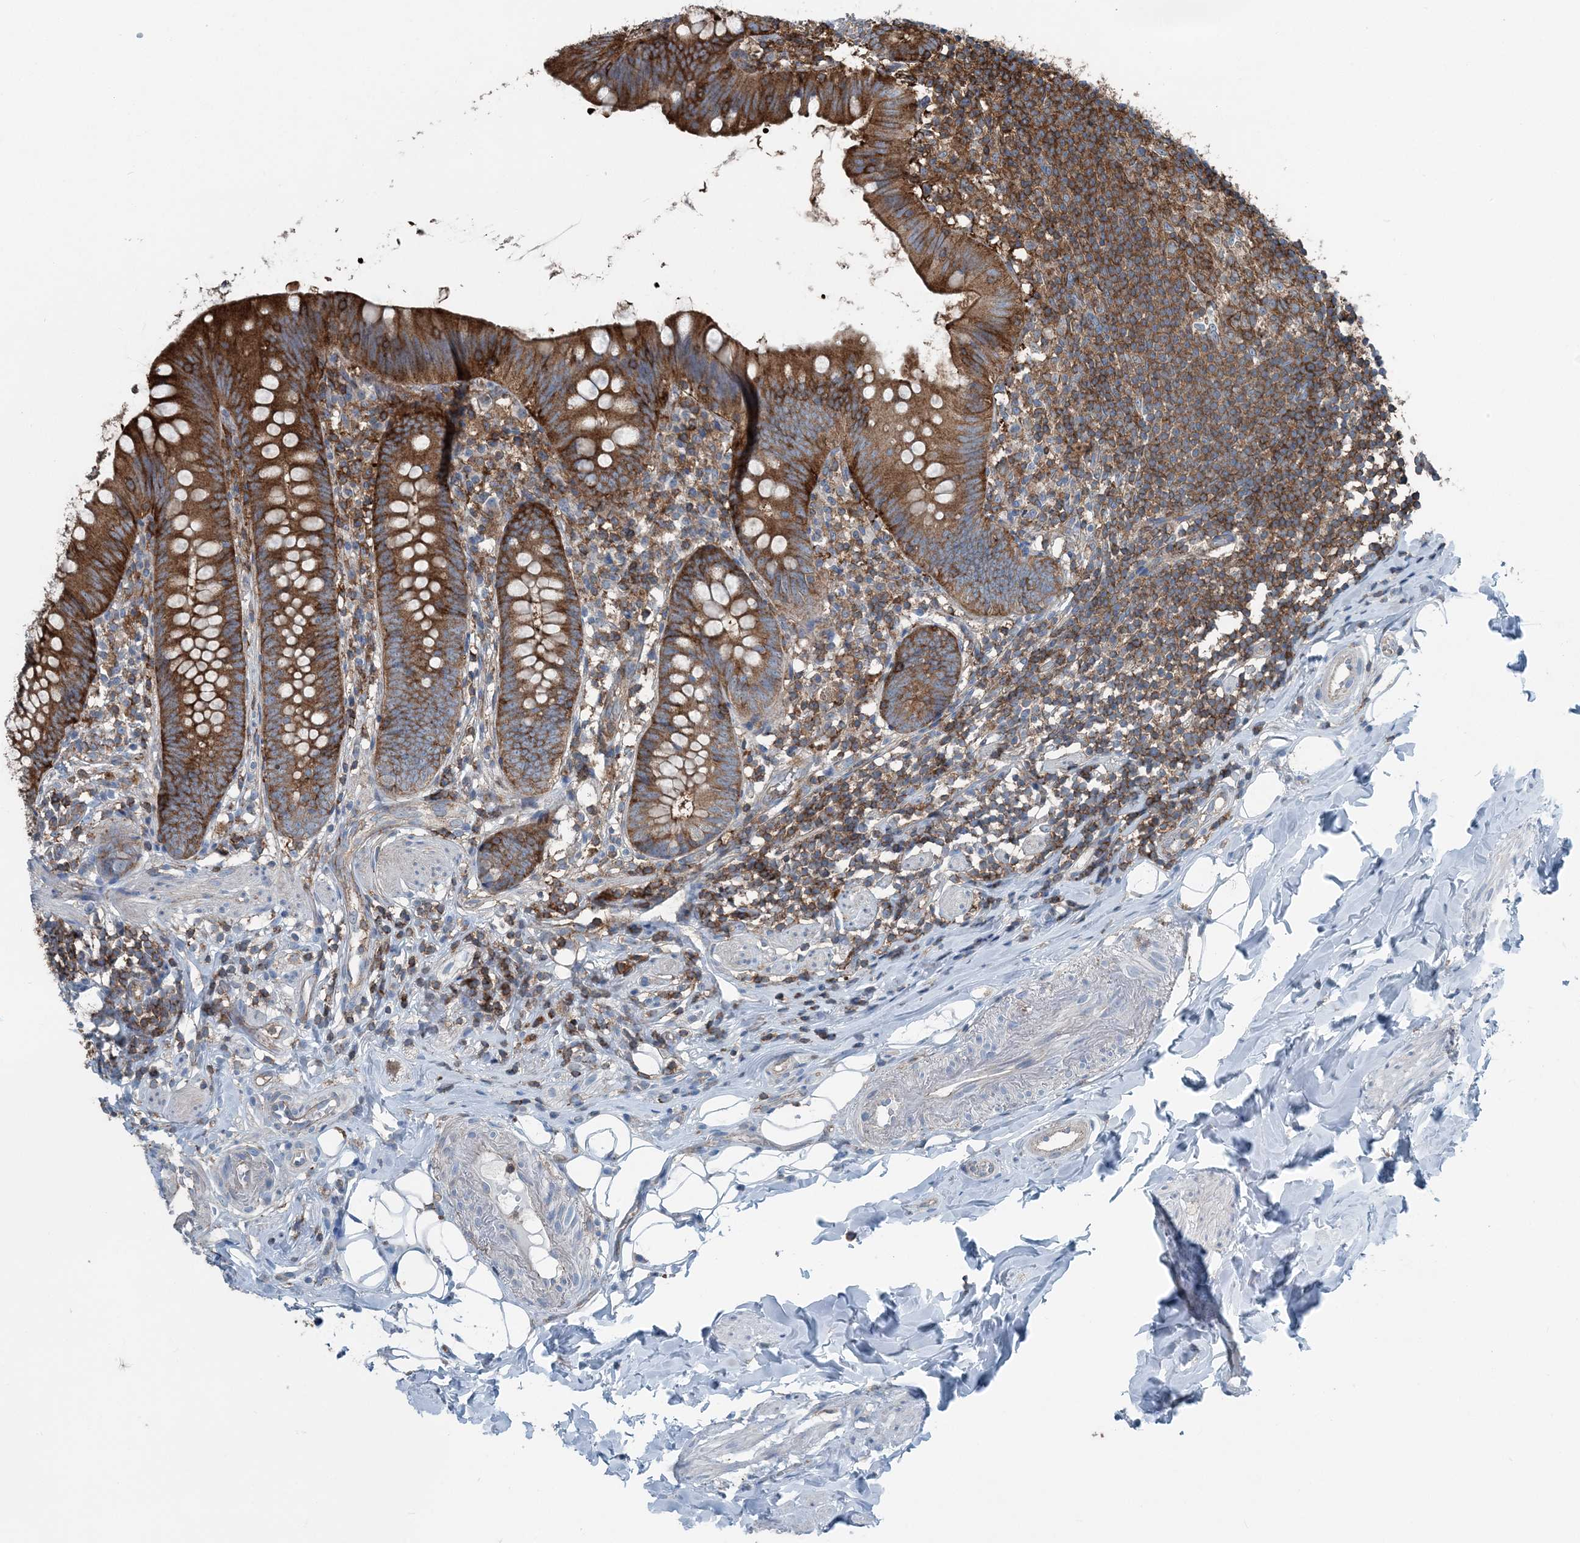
{"staining": {"intensity": "strong", "quantity": ">75%", "location": "cytoplasmic/membranous"}, "tissue": "appendix", "cell_type": "Glandular cells", "image_type": "normal", "snomed": [{"axis": "morphology", "description": "Normal tissue, NOS"}, {"axis": "topography", "description": "Appendix"}], "caption": "Immunohistochemical staining of normal appendix demonstrates strong cytoplasmic/membranous protein expression in approximately >75% of glandular cells. The protein of interest is shown in brown color, while the nuclei are stained blue.", "gene": "CFL1", "patient": {"sex": "female", "age": 62}}